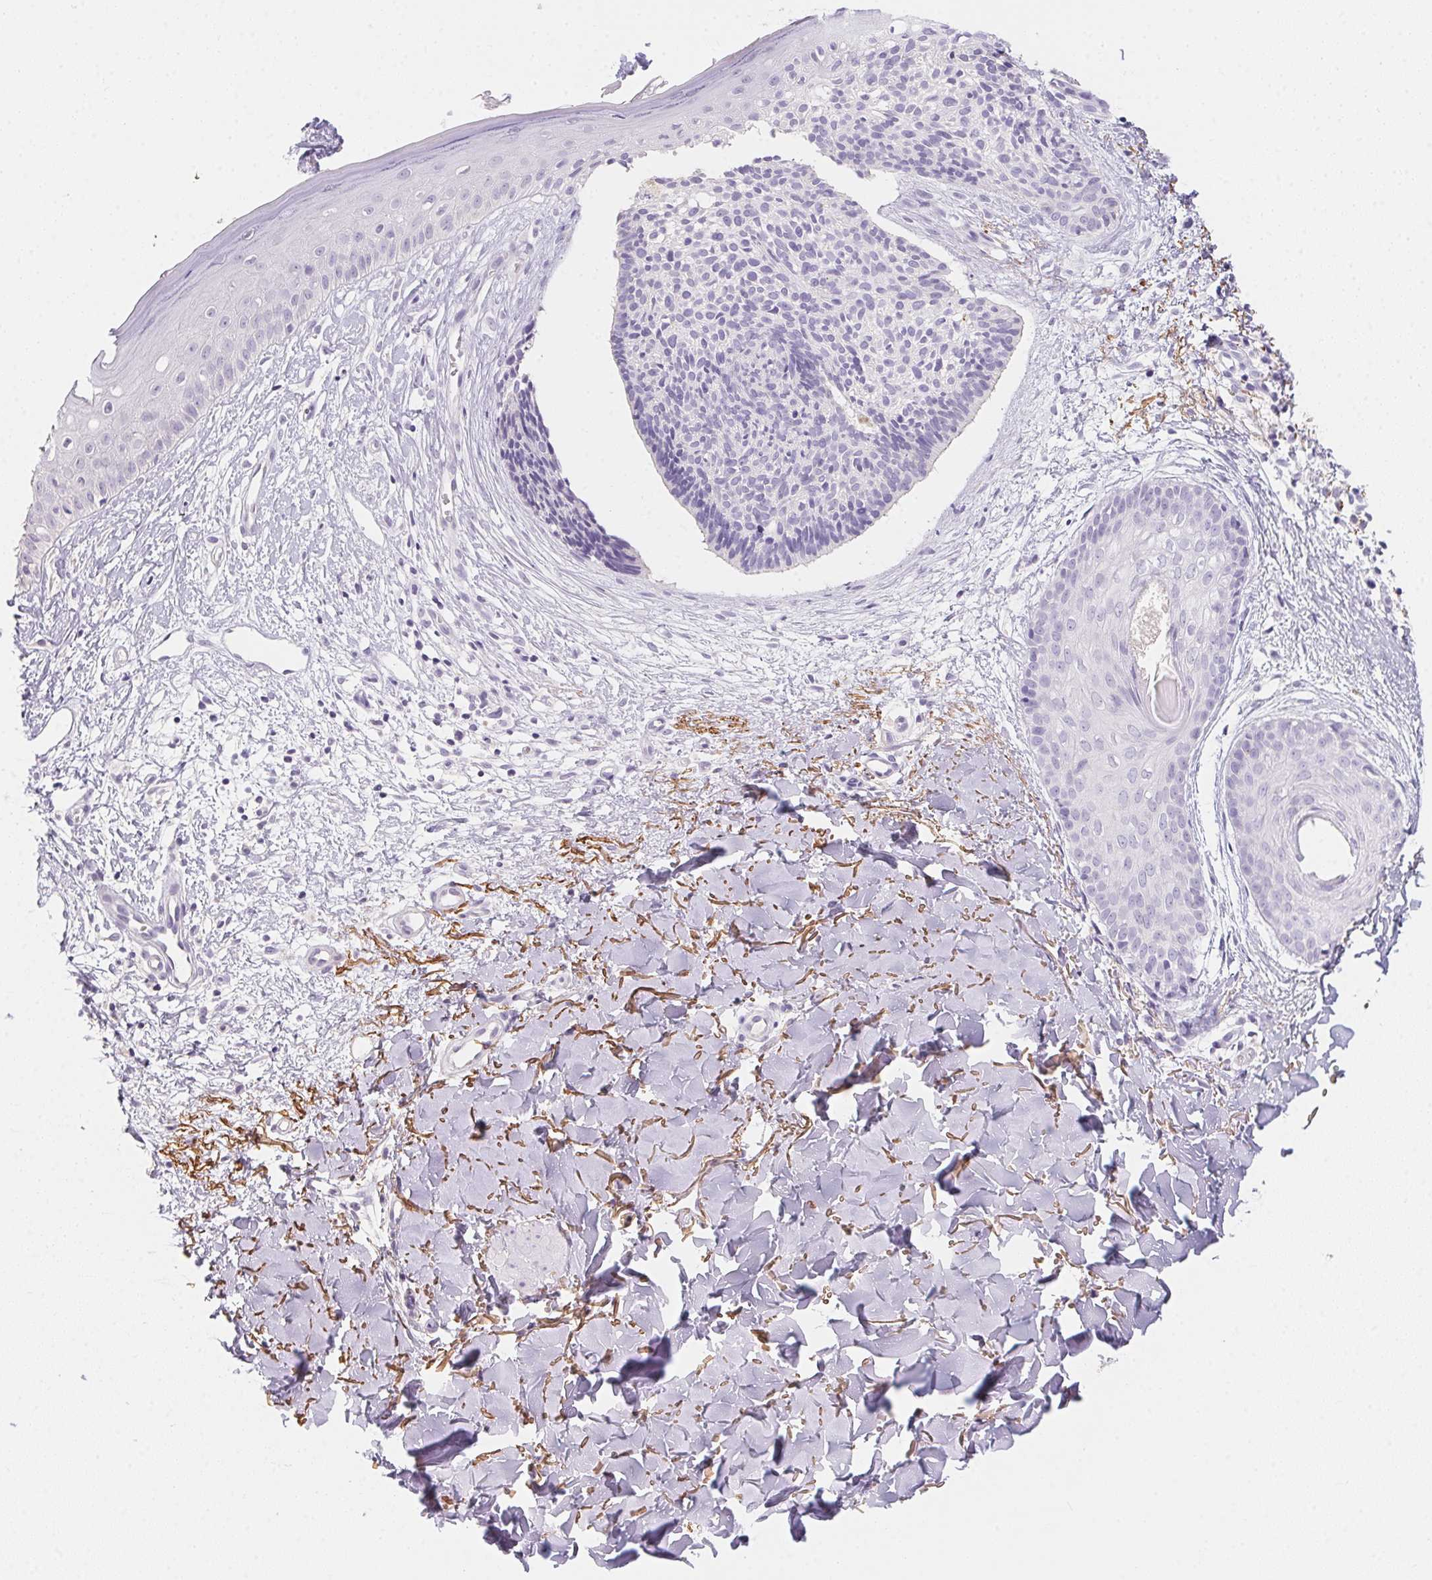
{"staining": {"intensity": "negative", "quantity": "none", "location": "none"}, "tissue": "skin cancer", "cell_type": "Tumor cells", "image_type": "cancer", "snomed": [{"axis": "morphology", "description": "Basal cell carcinoma"}, {"axis": "topography", "description": "Skin"}], "caption": "IHC of human skin cancer reveals no staining in tumor cells.", "gene": "MYL4", "patient": {"sex": "male", "age": 51}}